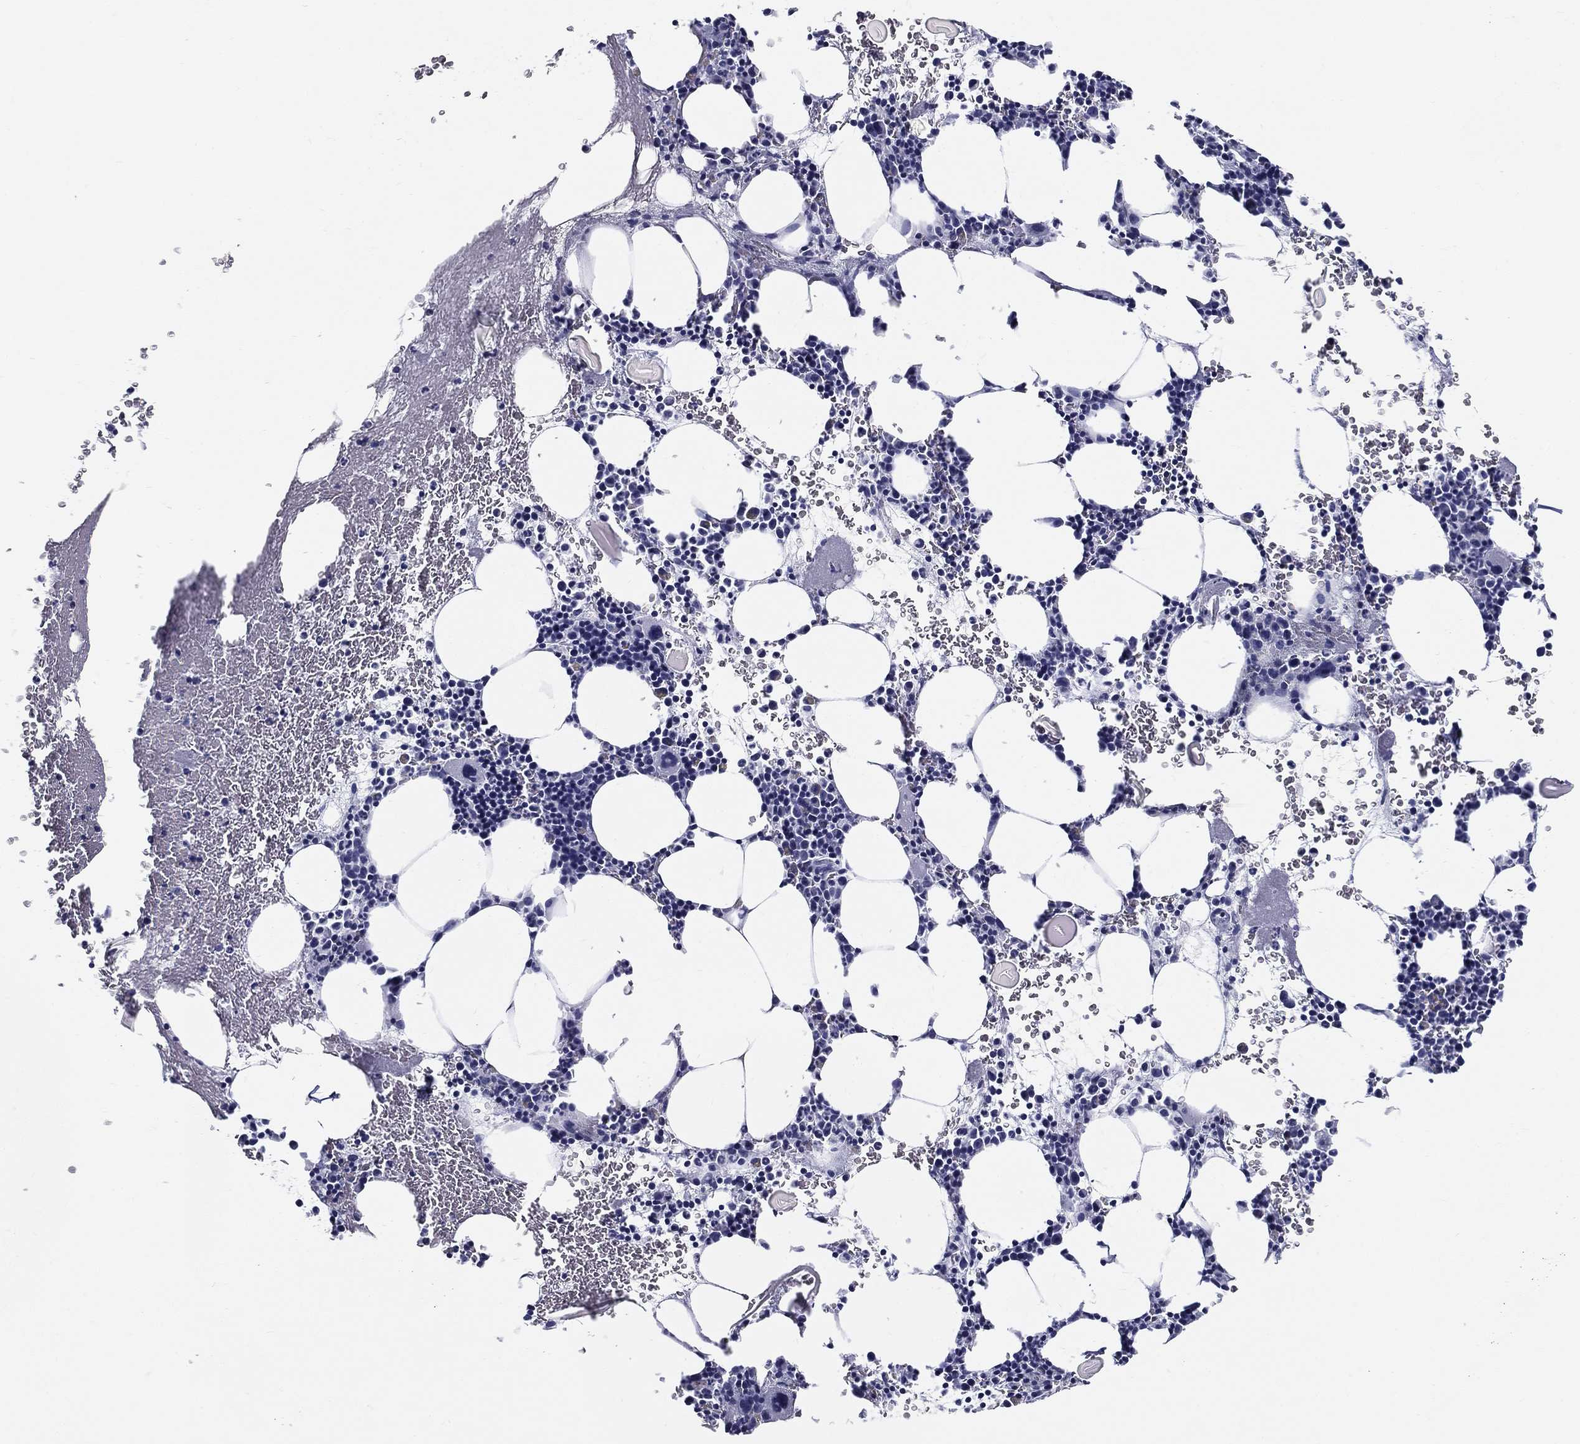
{"staining": {"intensity": "negative", "quantity": "none", "location": "none"}, "tissue": "bone marrow", "cell_type": "Hematopoietic cells", "image_type": "normal", "snomed": [{"axis": "morphology", "description": "Normal tissue, NOS"}, {"axis": "topography", "description": "Bone marrow"}], "caption": "Bone marrow was stained to show a protein in brown. There is no significant staining in hematopoietic cells. The staining was performed using DAB (3,3'-diaminobenzidine) to visualize the protein expression in brown, while the nuclei were stained in blue with hematoxylin (Magnification: 20x).", "gene": "RSPH4A", "patient": {"sex": "female", "age": 79}}